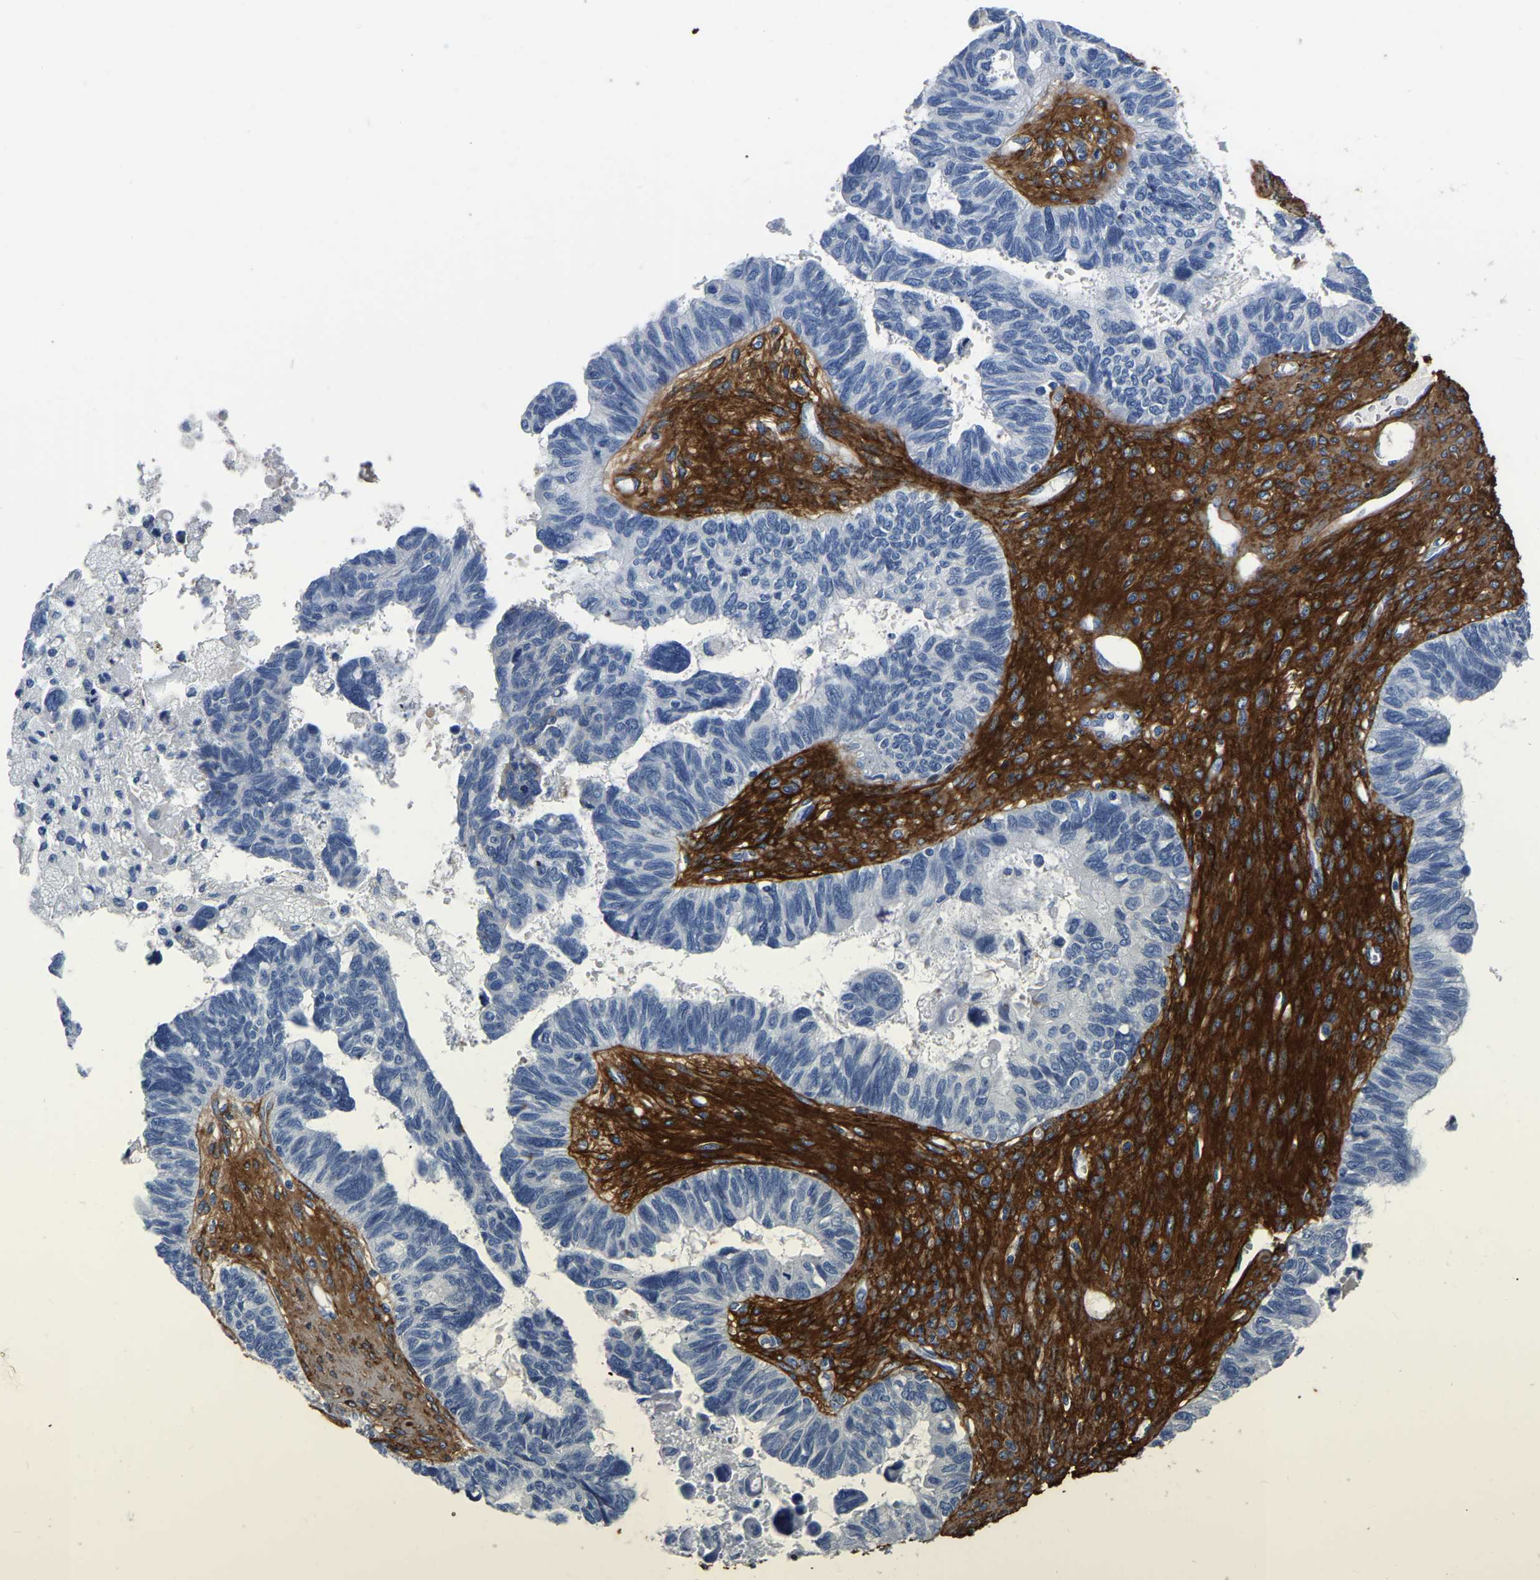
{"staining": {"intensity": "negative", "quantity": "none", "location": "none"}, "tissue": "ovarian cancer", "cell_type": "Tumor cells", "image_type": "cancer", "snomed": [{"axis": "morphology", "description": "Cystadenocarcinoma, serous, NOS"}, {"axis": "topography", "description": "Ovary"}], "caption": "High power microscopy micrograph of an immunohistochemistry histopathology image of ovarian cancer (serous cystadenocarcinoma), revealing no significant staining in tumor cells.", "gene": "COL6A1", "patient": {"sex": "female", "age": 79}}